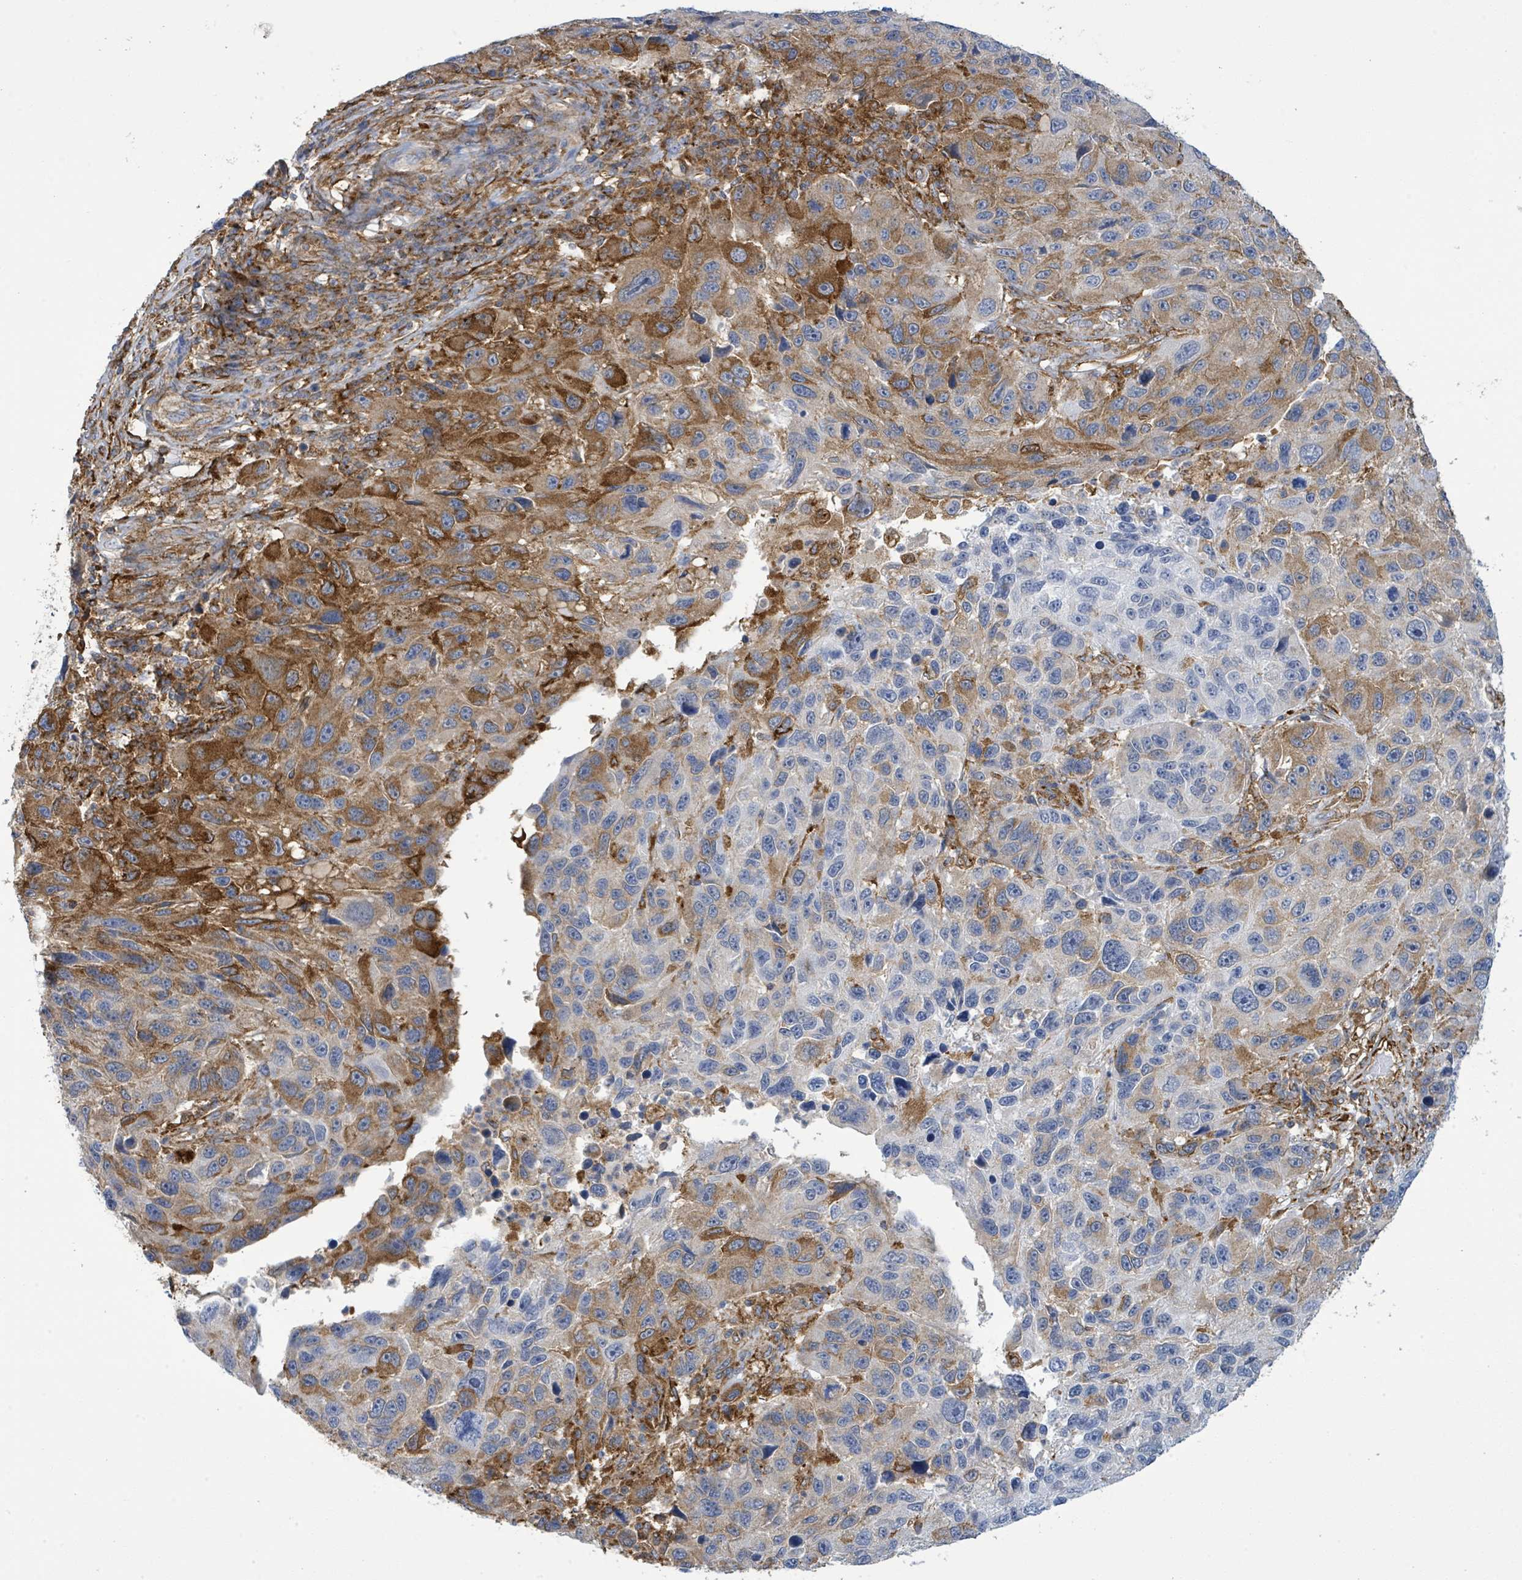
{"staining": {"intensity": "moderate", "quantity": "25%-75%", "location": "cytoplasmic/membranous"}, "tissue": "melanoma", "cell_type": "Tumor cells", "image_type": "cancer", "snomed": [{"axis": "morphology", "description": "Malignant melanoma, NOS"}, {"axis": "topography", "description": "Skin"}], "caption": "A histopathology image of melanoma stained for a protein reveals moderate cytoplasmic/membranous brown staining in tumor cells.", "gene": "EGFL7", "patient": {"sex": "male", "age": 53}}